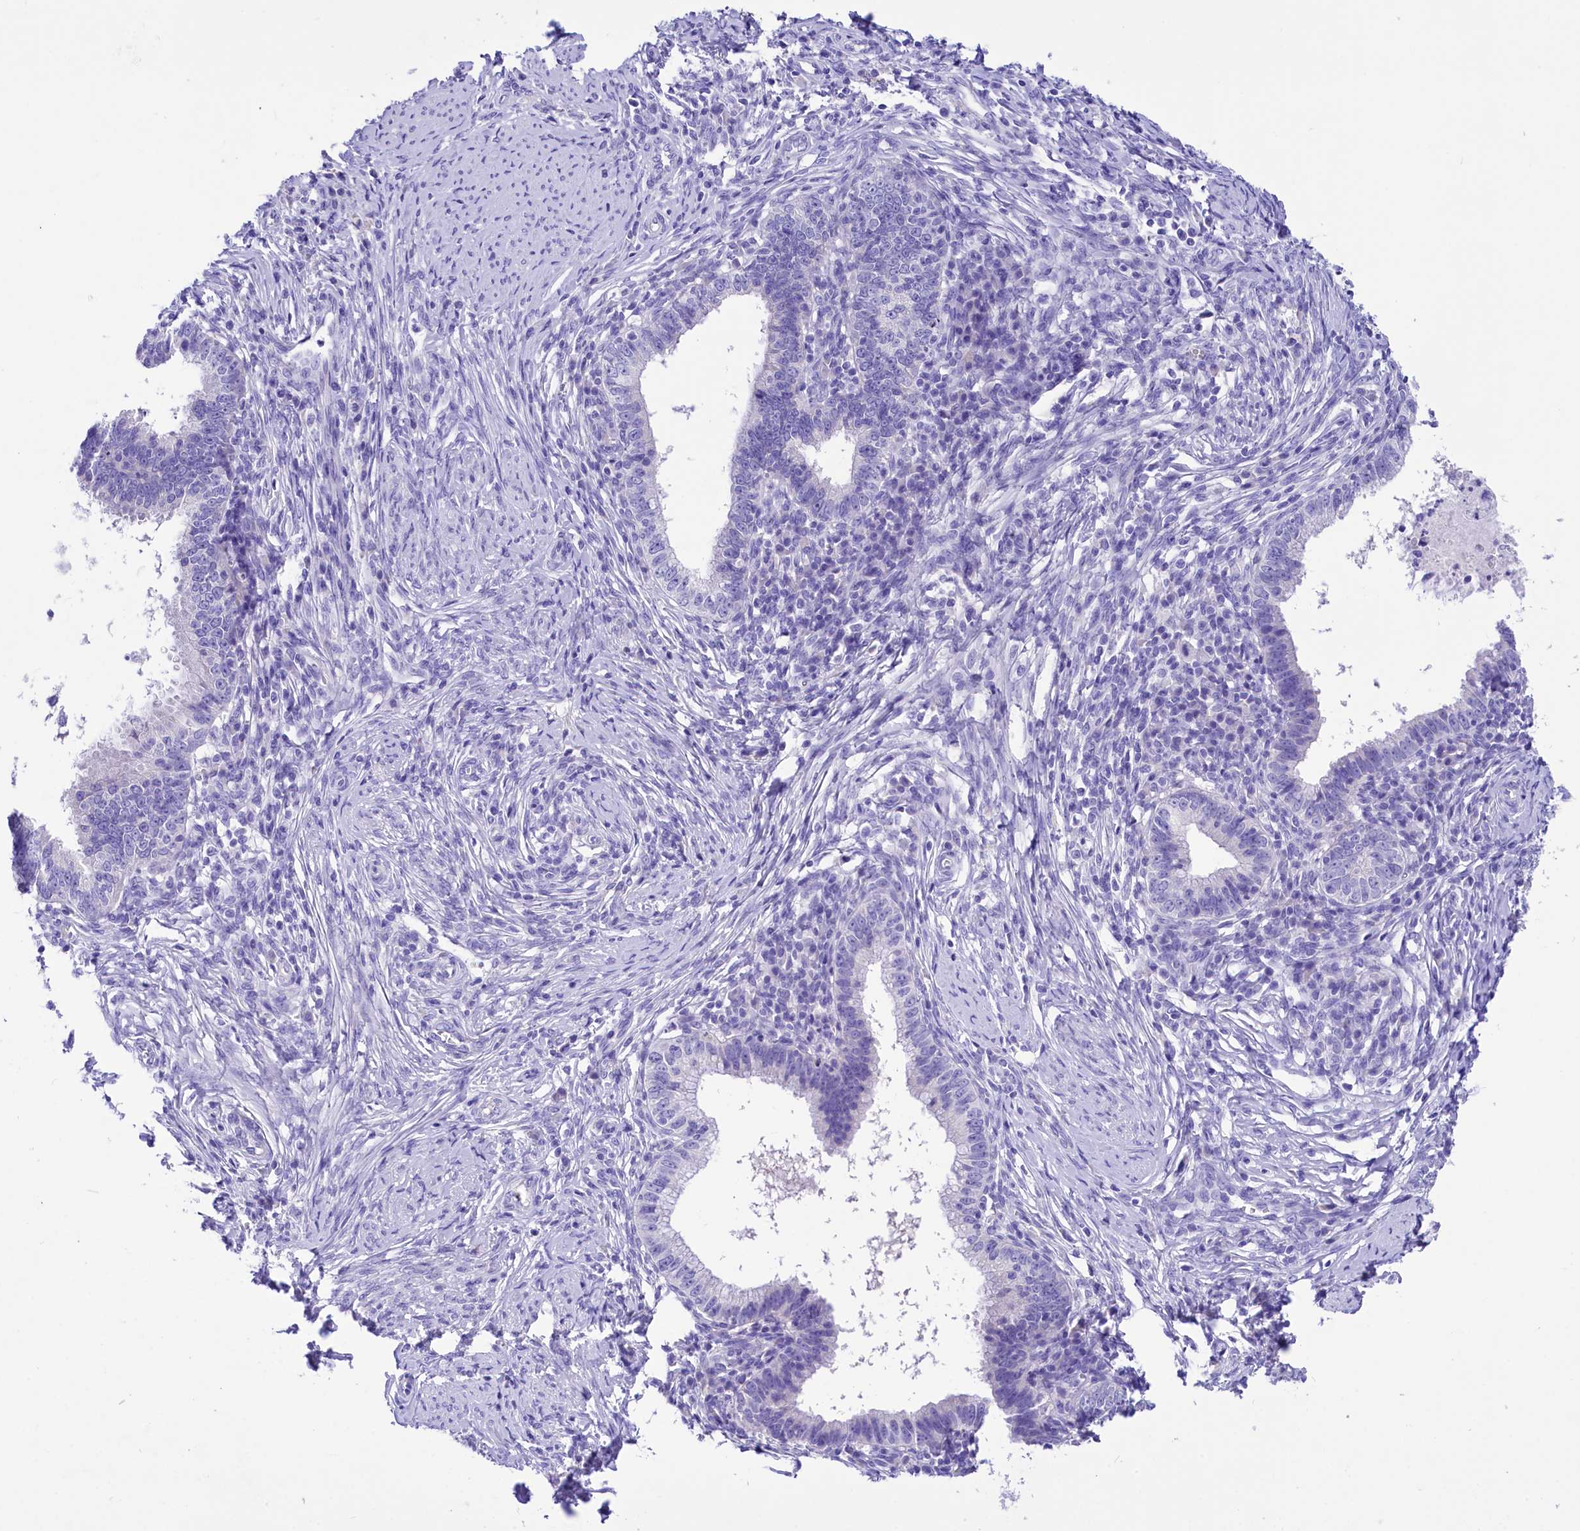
{"staining": {"intensity": "negative", "quantity": "none", "location": "none"}, "tissue": "cervical cancer", "cell_type": "Tumor cells", "image_type": "cancer", "snomed": [{"axis": "morphology", "description": "Adenocarcinoma, NOS"}, {"axis": "topography", "description": "Cervix"}], "caption": "A high-resolution histopathology image shows immunohistochemistry staining of cervical cancer (adenocarcinoma), which reveals no significant positivity in tumor cells.", "gene": "TTC36", "patient": {"sex": "female", "age": 36}}